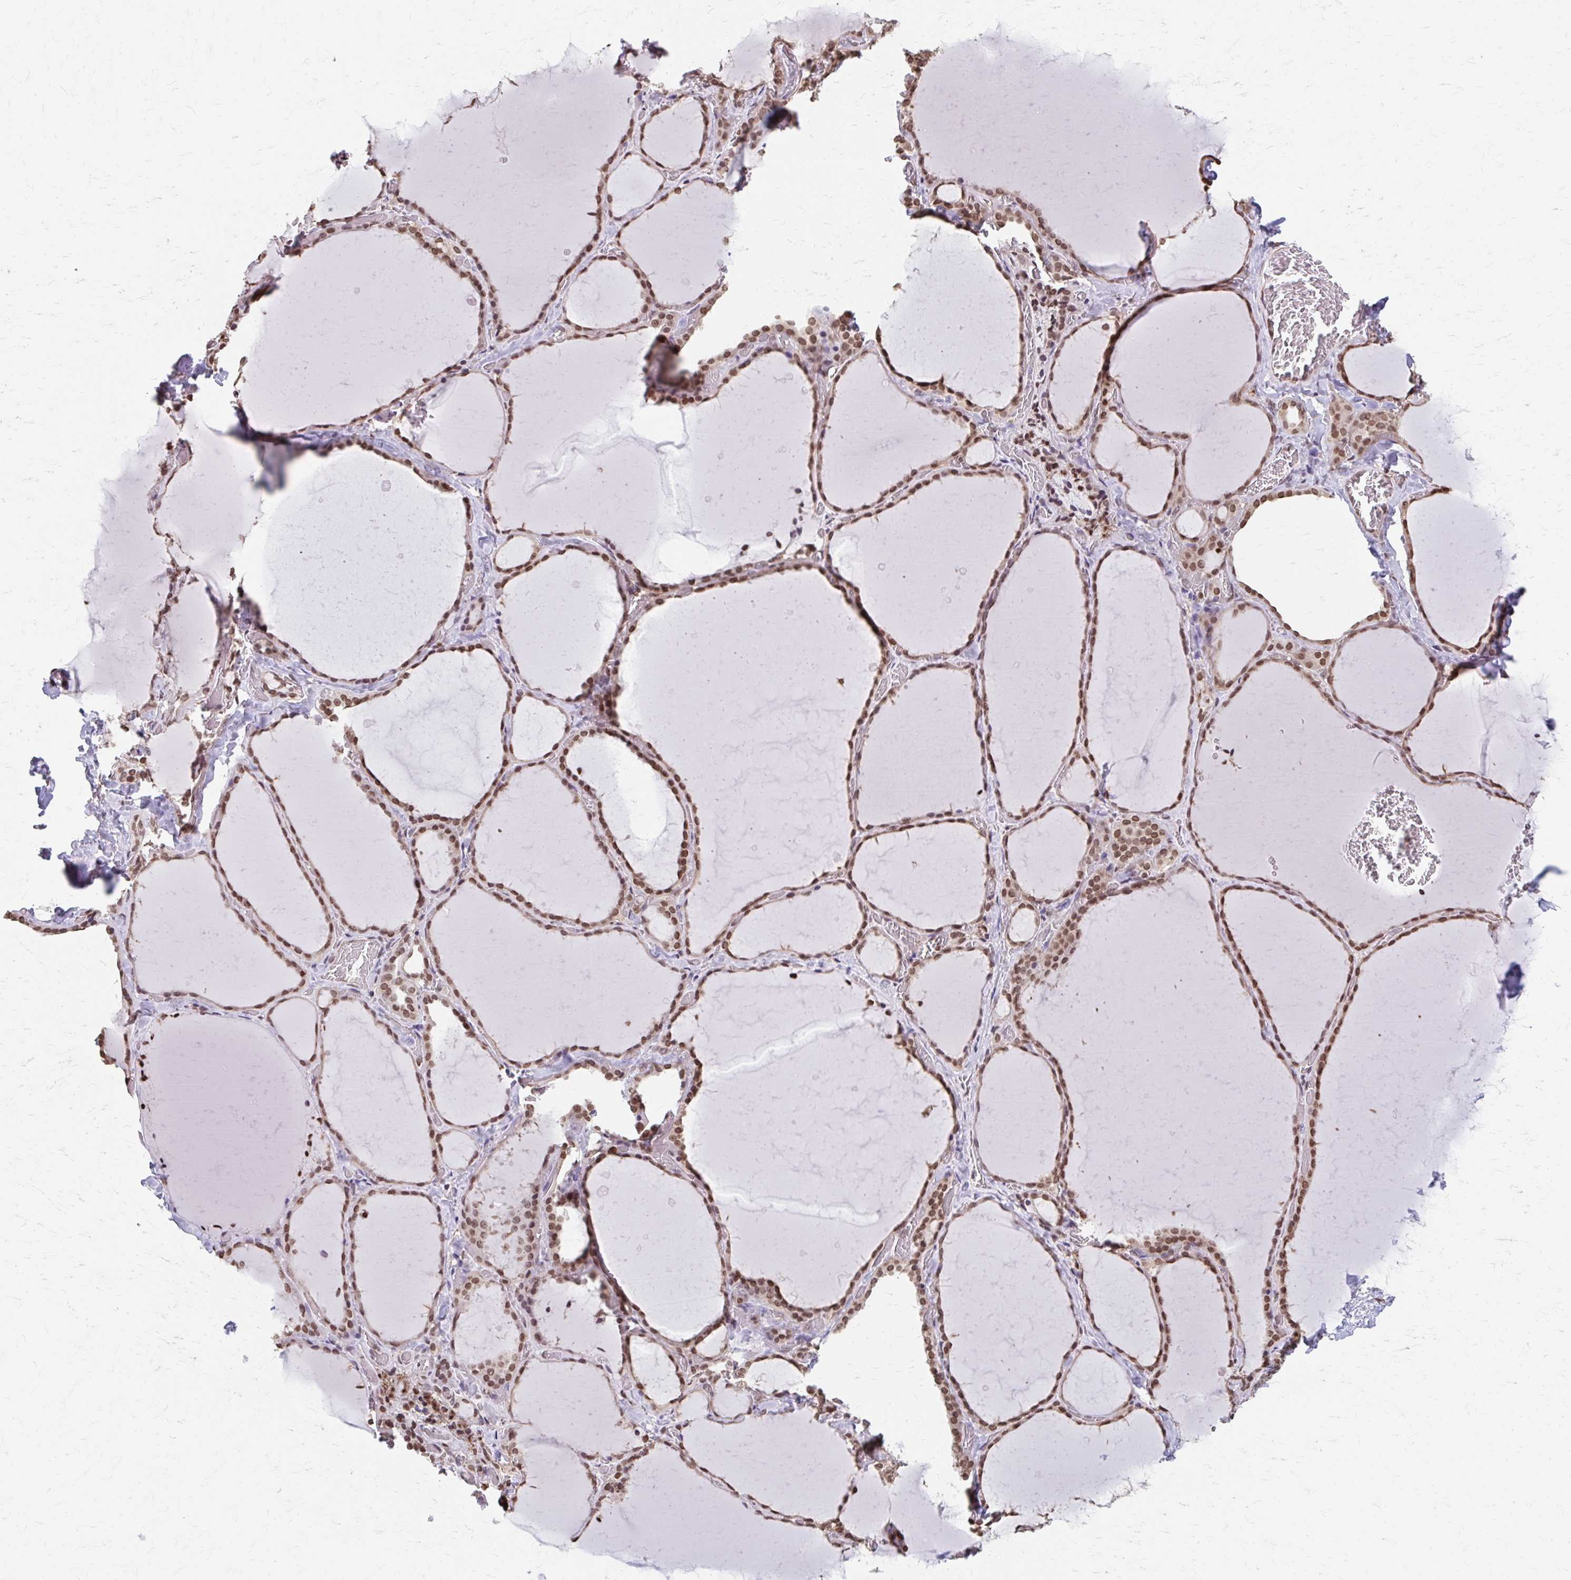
{"staining": {"intensity": "moderate", "quantity": ">75%", "location": "nuclear"}, "tissue": "thyroid gland", "cell_type": "Glandular cells", "image_type": "normal", "snomed": [{"axis": "morphology", "description": "Normal tissue, NOS"}, {"axis": "topography", "description": "Thyroid gland"}], "caption": "A brown stain labels moderate nuclear positivity of a protein in glandular cells of benign thyroid gland.", "gene": "ORC3", "patient": {"sex": "female", "age": 36}}